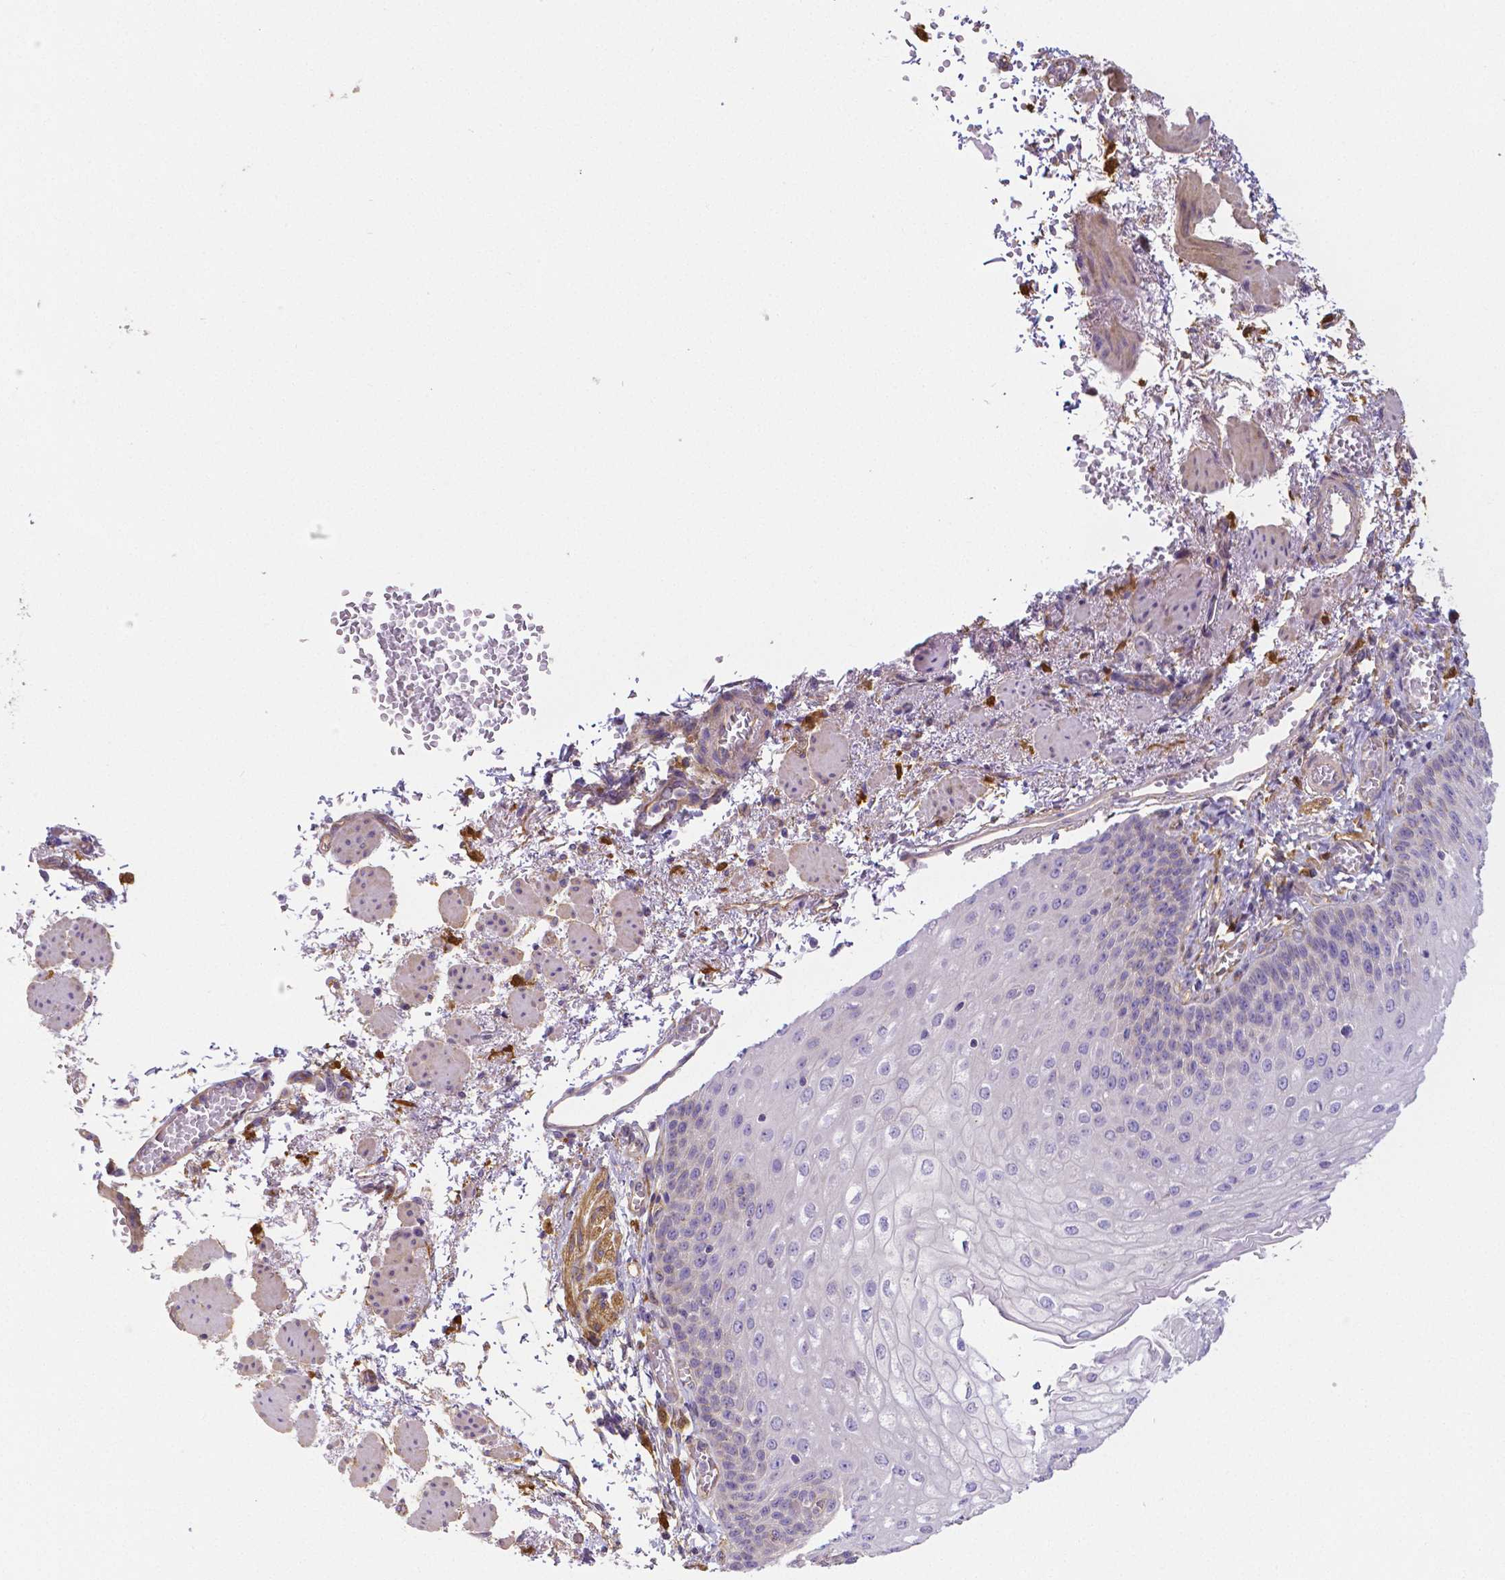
{"staining": {"intensity": "negative", "quantity": "none", "location": "none"}, "tissue": "esophagus", "cell_type": "Squamous epithelial cells", "image_type": "normal", "snomed": [{"axis": "morphology", "description": "Normal tissue, NOS"}, {"axis": "morphology", "description": "Adenocarcinoma, NOS"}, {"axis": "topography", "description": "Esophagus"}], "caption": "This is an IHC photomicrograph of benign esophagus. There is no expression in squamous epithelial cells.", "gene": "CRMP1", "patient": {"sex": "male", "age": 81}}